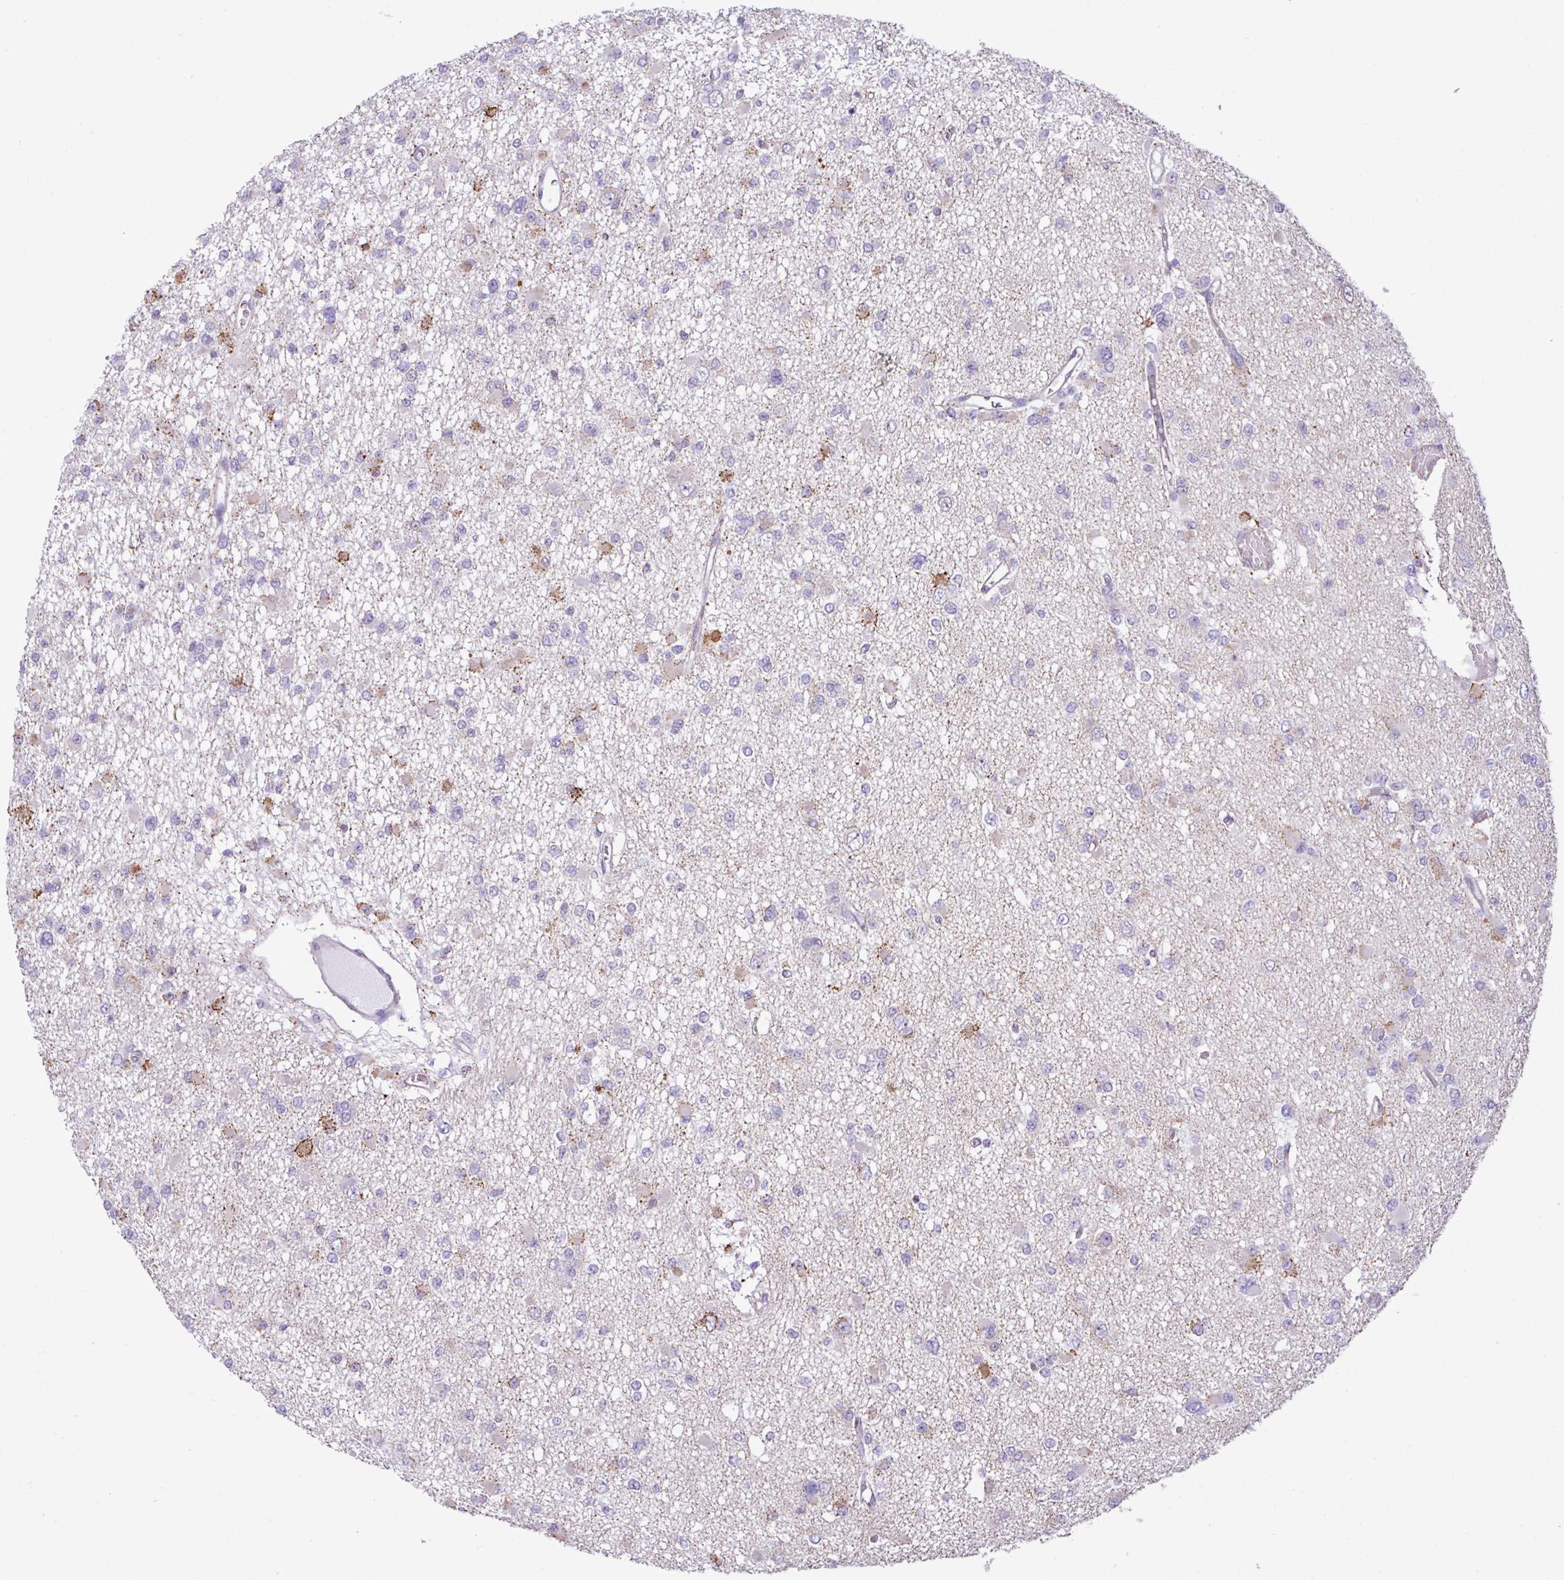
{"staining": {"intensity": "negative", "quantity": "none", "location": "none"}, "tissue": "glioma", "cell_type": "Tumor cells", "image_type": "cancer", "snomed": [{"axis": "morphology", "description": "Glioma, malignant, Low grade"}, {"axis": "topography", "description": "Brain"}], "caption": "There is no significant staining in tumor cells of malignant glioma (low-grade). (IHC, brightfield microscopy, high magnification).", "gene": "SGPP1", "patient": {"sex": "female", "age": 22}}